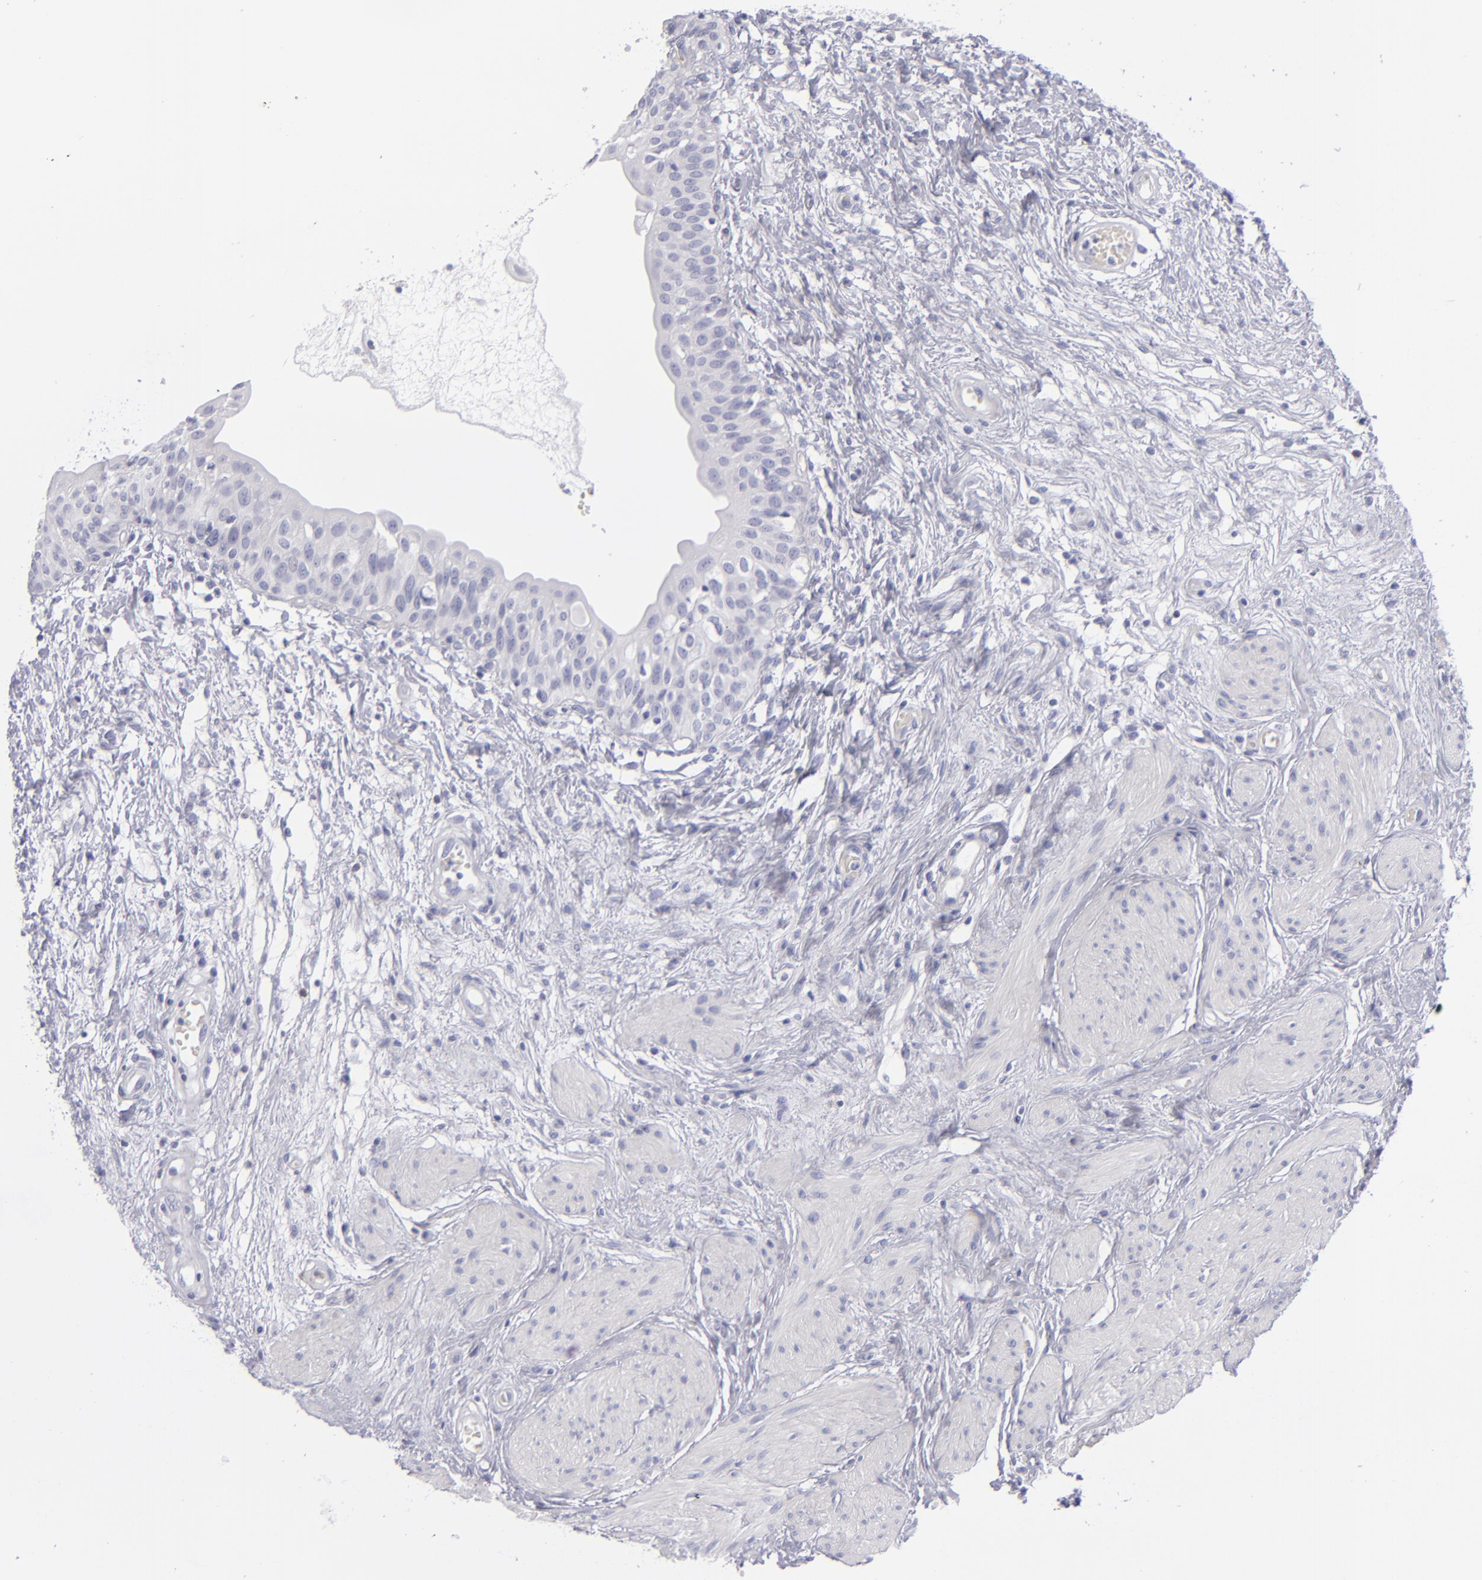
{"staining": {"intensity": "negative", "quantity": "none", "location": "none"}, "tissue": "urinary bladder", "cell_type": "Urothelial cells", "image_type": "normal", "snomed": [{"axis": "morphology", "description": "Normal tissue, NOS"}, {"axis": "topography", "description": "Urinary bladder"}], "caption": "An image of urinary bladder stained for a protein displays no brown staining in urothelial cells.", "gene": "CD22", "patient": {"sex": "female", "age": 55}}